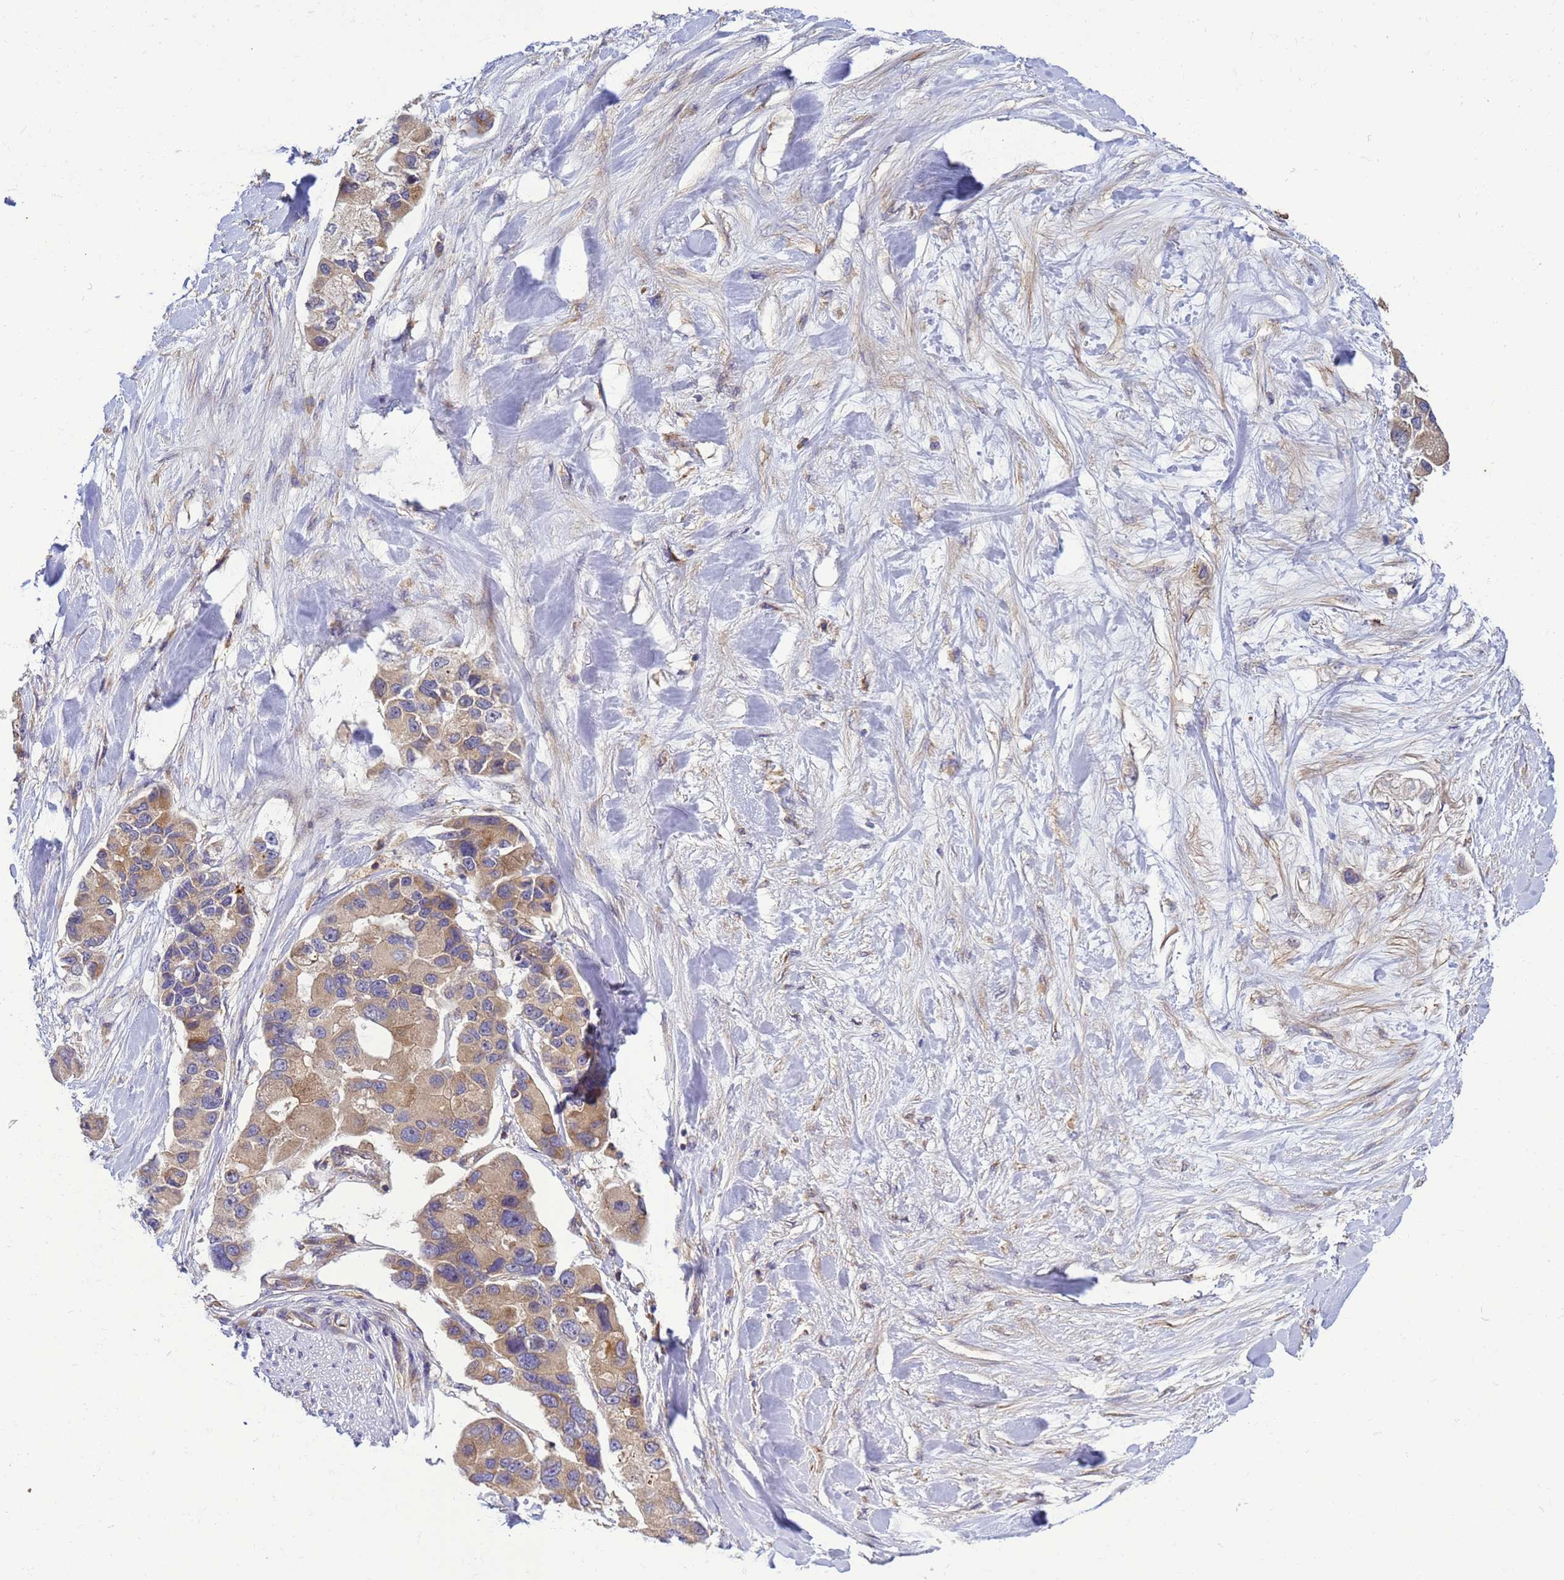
{"staining": {"intensity": "moderate", "quantity": ">75%", "location": "cytoplasmic/membranous"}, "tissue": "lung cancer", "cell_type": "Tumor cells", "image_type": "cancer", "snomed": [{"axis": "morphology", "description": "Adenocarcinoma, NOS"}, {"axis": "topography", "description": "Lung"}], "caption": "Lung adenocarcinoma stained for a protein (brown) reveals moderate cytoplasmic/membranous positive staining in about >75% of tumor cells.", "gene": "BECN1", "patient": {"sex": "female", "age": 54}}